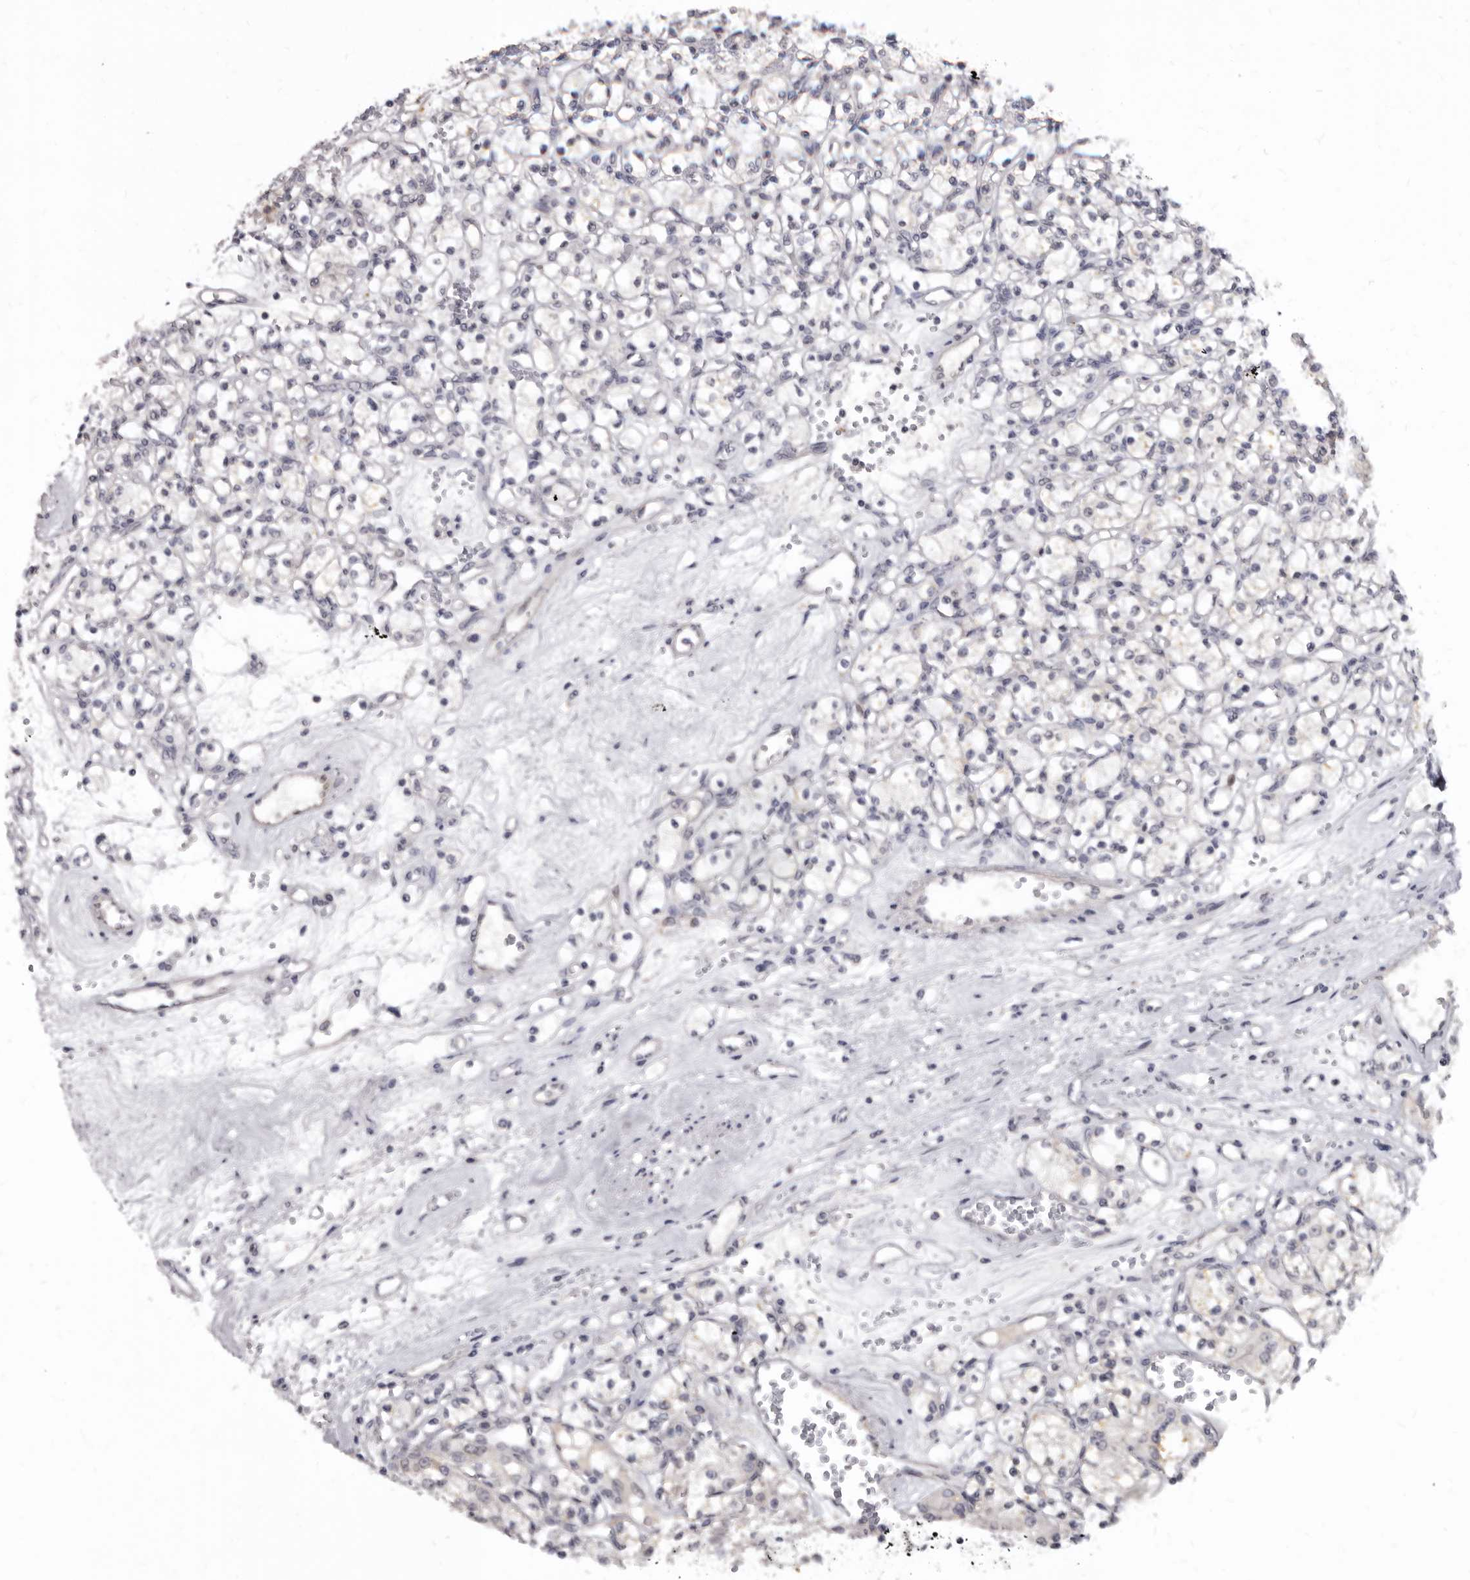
{"staining": {"intensity": "negative", "quantity": "none", "location": "none"}, "tissue": "renal cancer", "cell_type": "Tumor cells", "image_type": "cancer", "snomed": [{"axis": "morphology", "description": "Adenocarcinoma, NOS"}, {"axis": "topography", "description": "Kidney"}], "caption": "Human renal adenocarcinoma stained for a protein using immunohistochemistry demonstrates no staining in tumor cells.", "gene": "SULT1E1", "patient": {"sex": "female", "age": 59}}